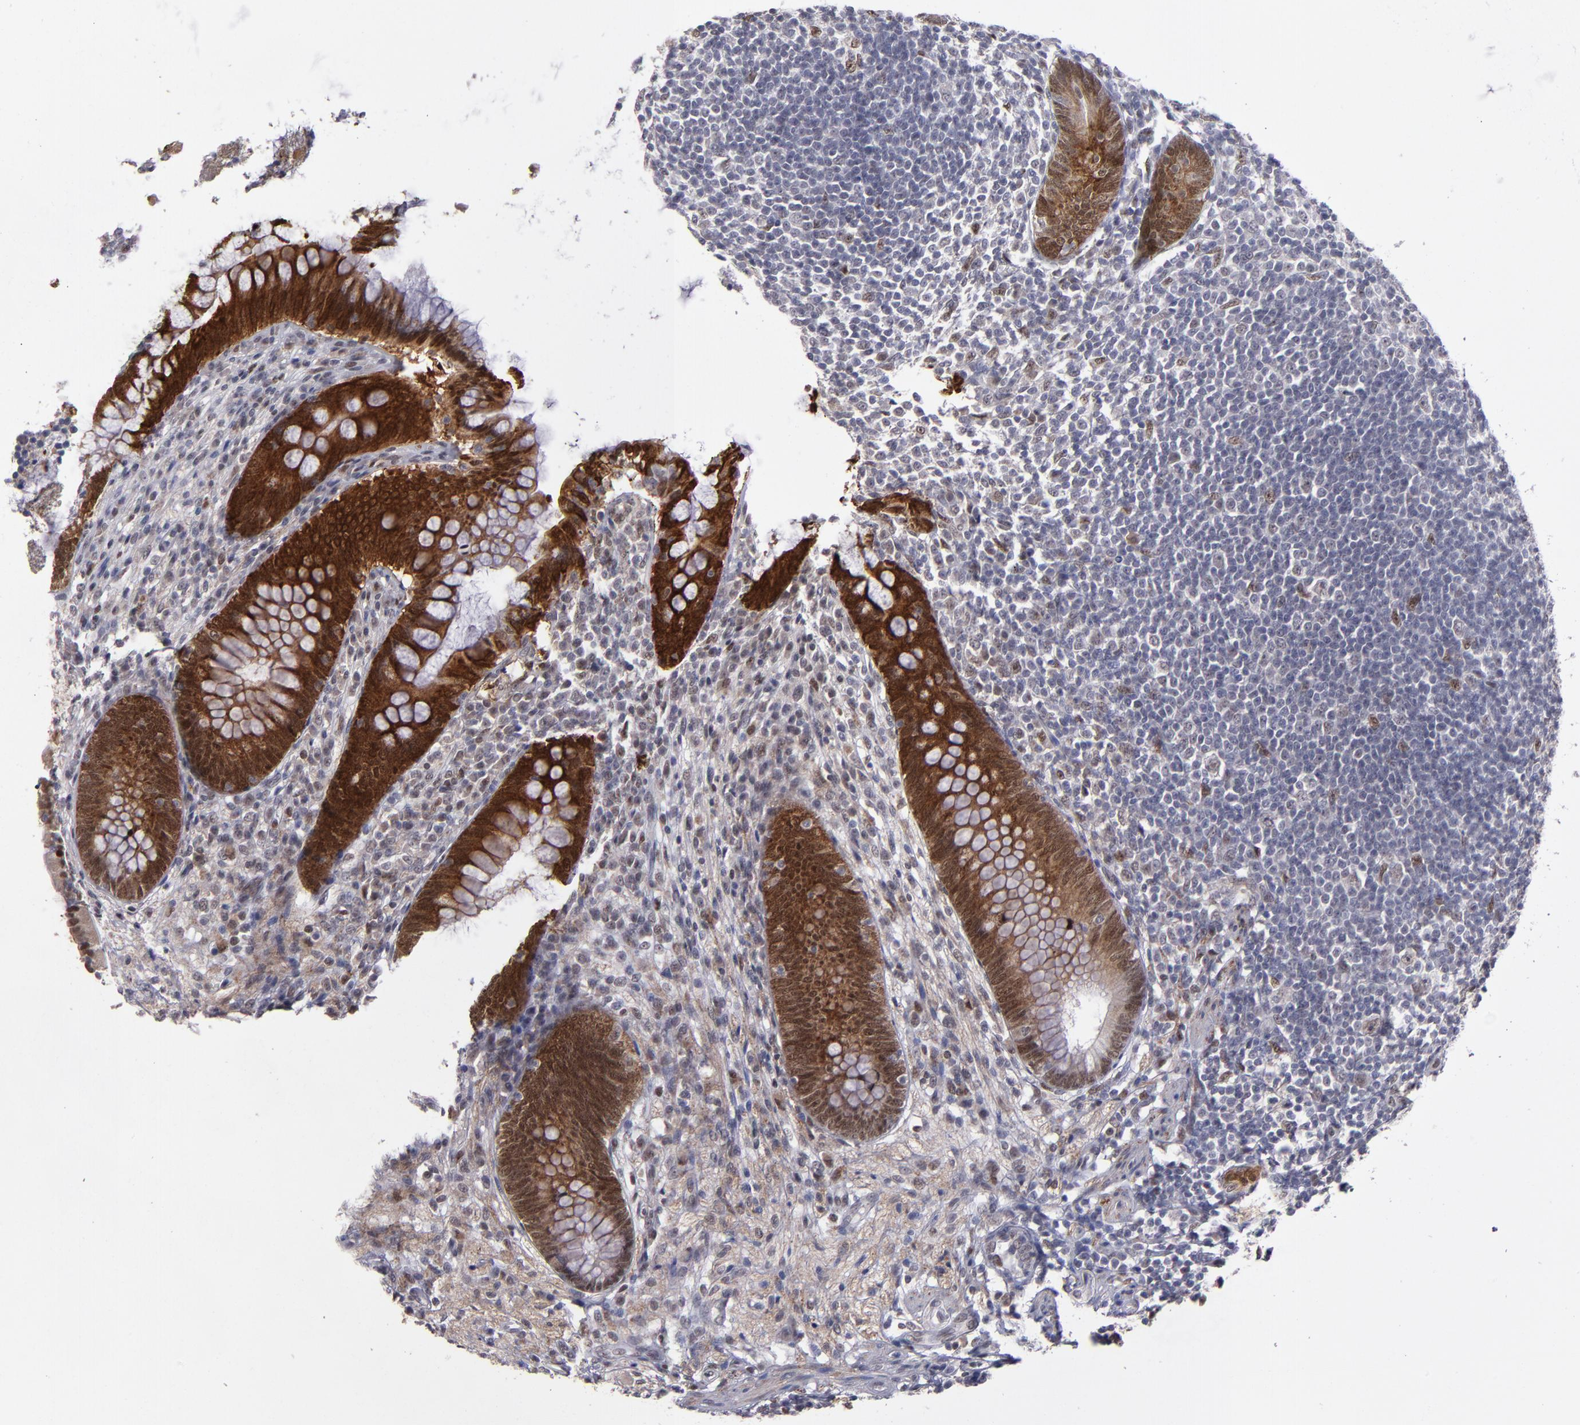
{"staining": {"intensity": "strong", "quantity": ">75%", "location": "cytoplasmic/membranous,nuclear"}, "tissue": "appendix", "cell_type": "Glandular cells", "image_type": "normal", "snomed": [{"axis": "morphology", "description": "Normal tissue, NOS"}, {"axis": "topography", "description": "Appendix"}], "caption": "Strong cytoplasmic/membranous,nuclear protein staining is identified in approximately >75% of glandular cells in appendix. The protein of interest is stained brown, and the nuclei are stained in blue (DAB IHC with brightfield microscopy, high magnification).", "gene": "RREB1", "patient": {"sex": "female", "age": 66}}